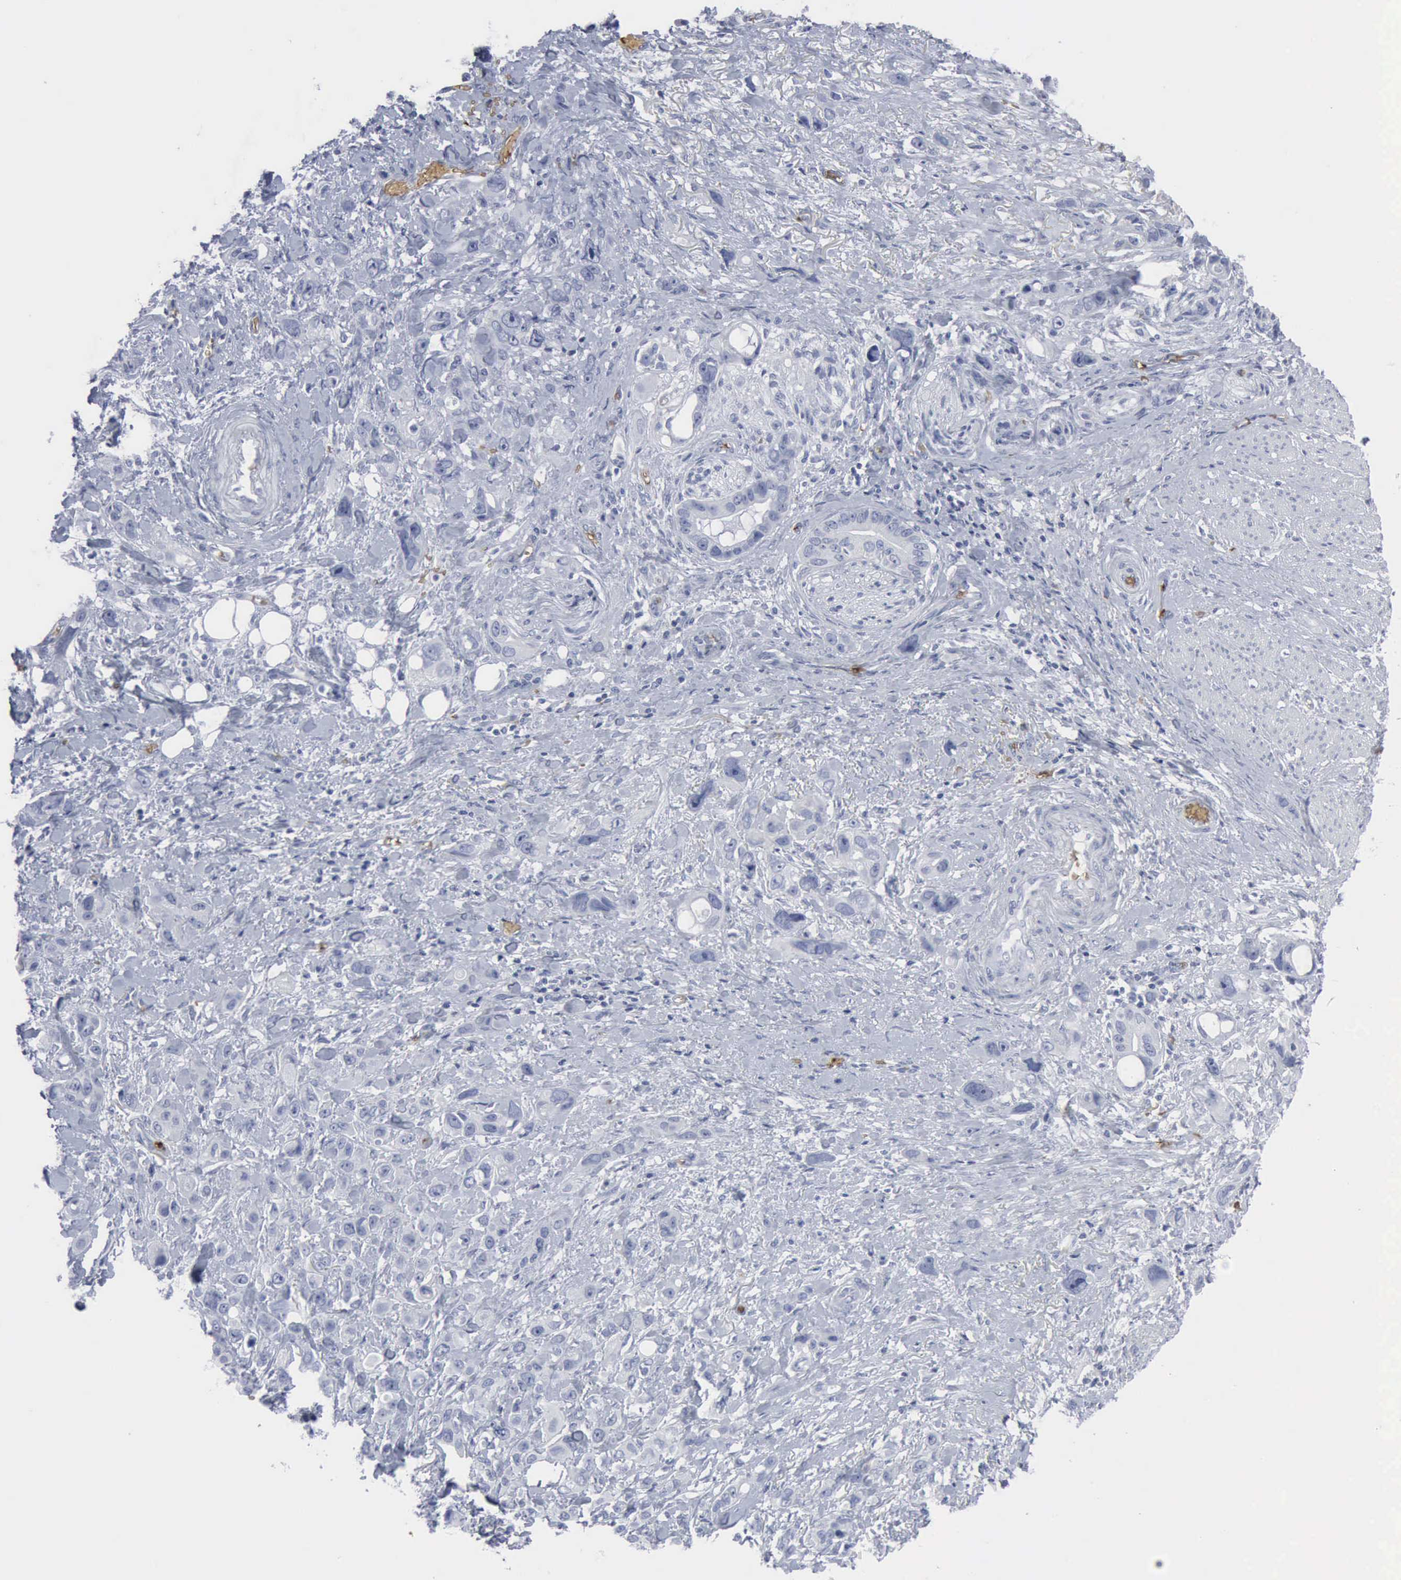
{"staining": {"intensity": "negative", "quantity": "none", "location": "none"}, "tissue": "stomach cancer", "cell_type": "Tumor cells", "image_type": "cancer", "snomed": [{"axis": "morphology", "description": "Adenocarcinoma, NOS"}, {"axis": "topography", "description": "Stomach, upper"}], "caption": "The image reveals no staining of tumor cells in stomach adenocarcinoma.", "gene": "TGFB1", "patient": {"sex": "male", "age": 47}}